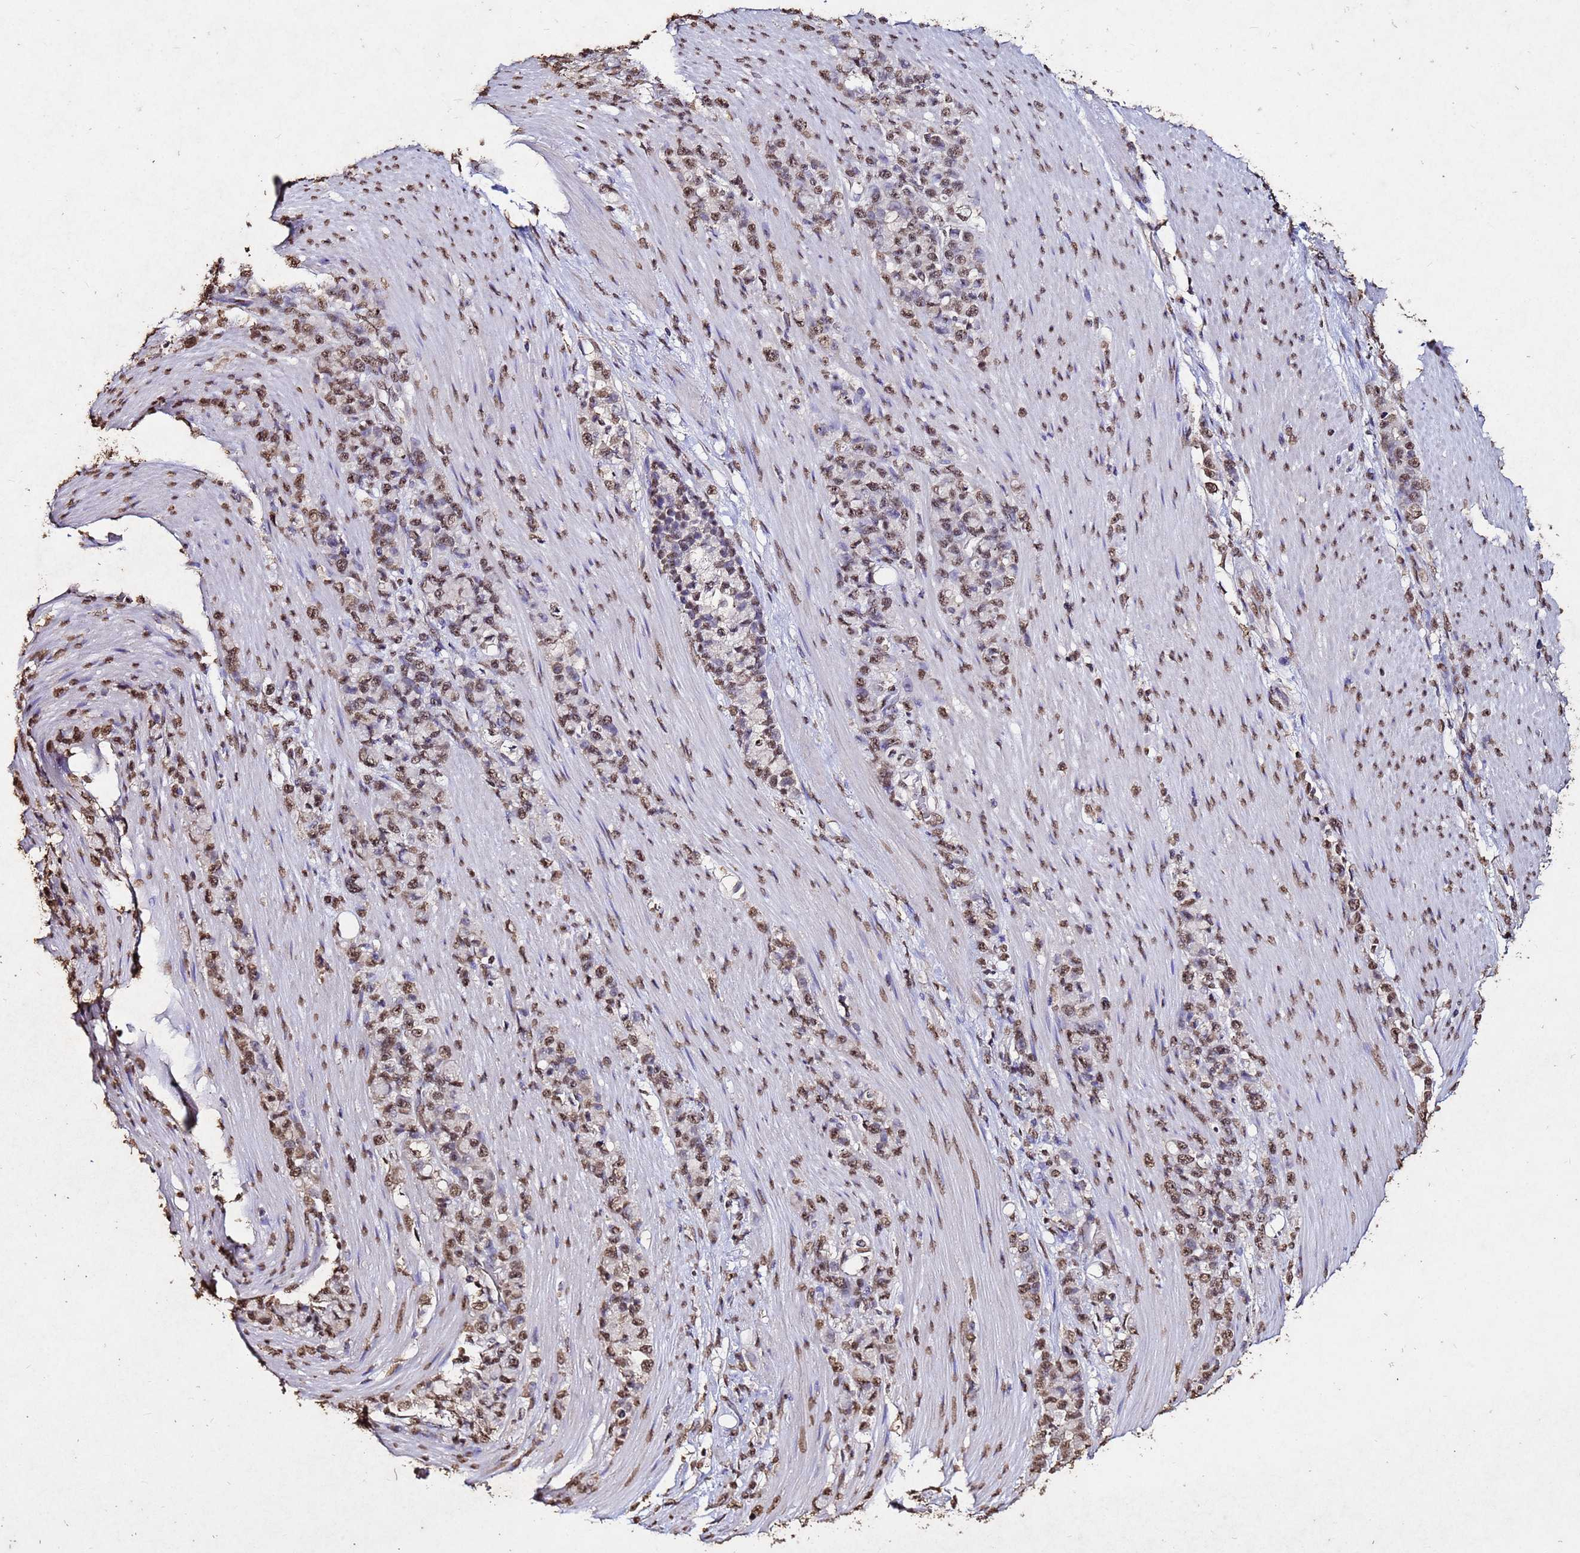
{"staining": {"intensity": "moderate", "quantity": ">75%", "location": "nuclear"}, "tissue": "stomach cancer", "cell_type": "Tumor cells", "image_type": "cancer", "snomed": [{"axis": "morphology", "description": "Normal tissue, NOS"}, {"axis": "morphology", "description": "Adenocarcinoma, NOS"}, {"axis": "topography", "description": "Stomach"}], "caption": "Stomach adenocarcinoma tissue shows moderate nuclear staining in about >75% of tumor cells", "gene": "MYOCD", "patient": {"sex": "female", "age": 79}}